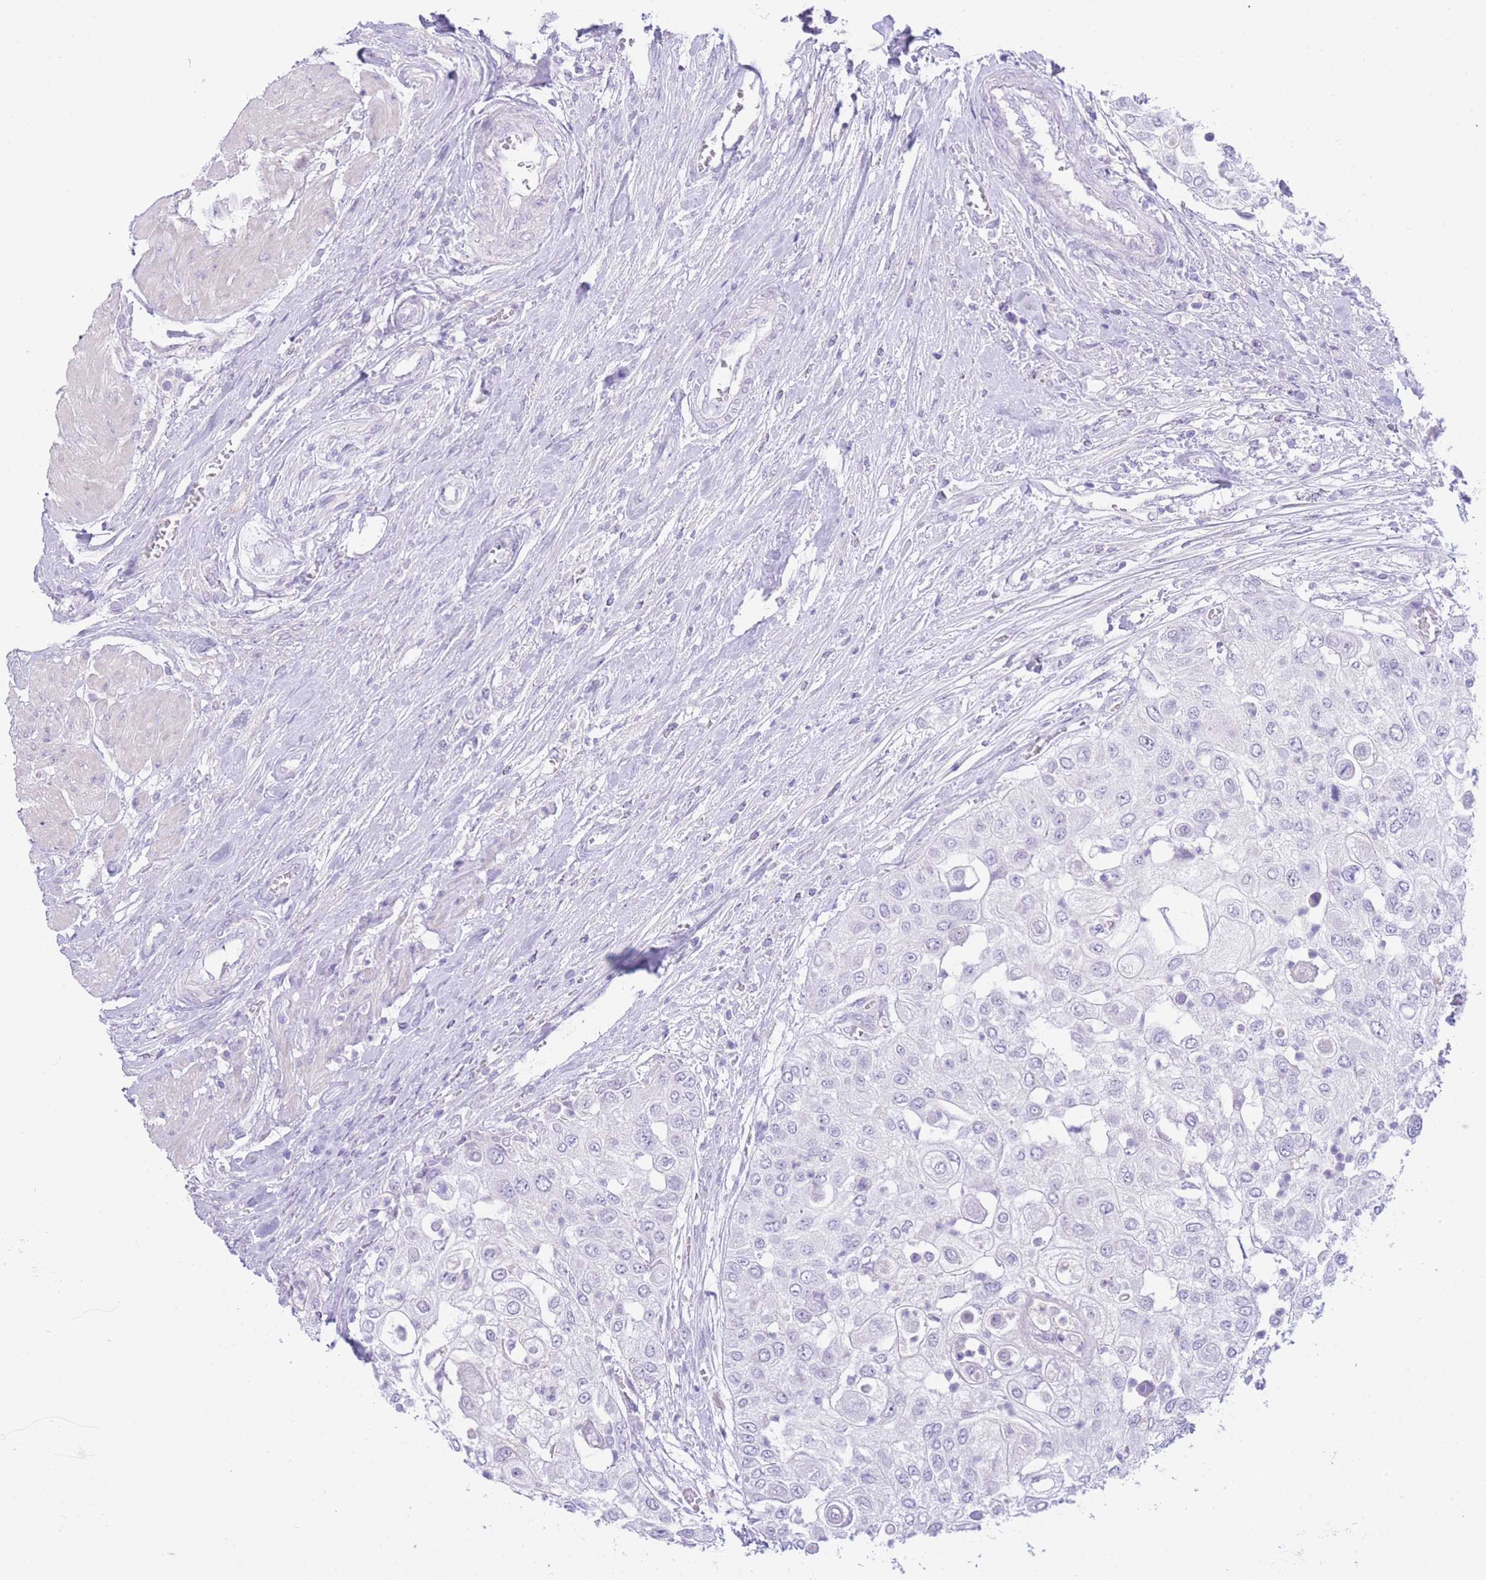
{"staining": {"intensity": "negative", "quantity": "none", "location": "none"}, "tissue": "urothelial cancer", "cell_type": "Tumor cells", "image_type": "cancer", "snomed": [{"axis": "morphology", "description": "Urothelial carcinoma, High grade"}, {"axis": "topography", "description": "Urinary bladder"}], "caption": "This is a image of IHC staining of urothelial carcinoma (high-grade), which shows no staining in tumor cells.", "gene": "ZNF212", "patient": {"sex": "female", "age": 79}}